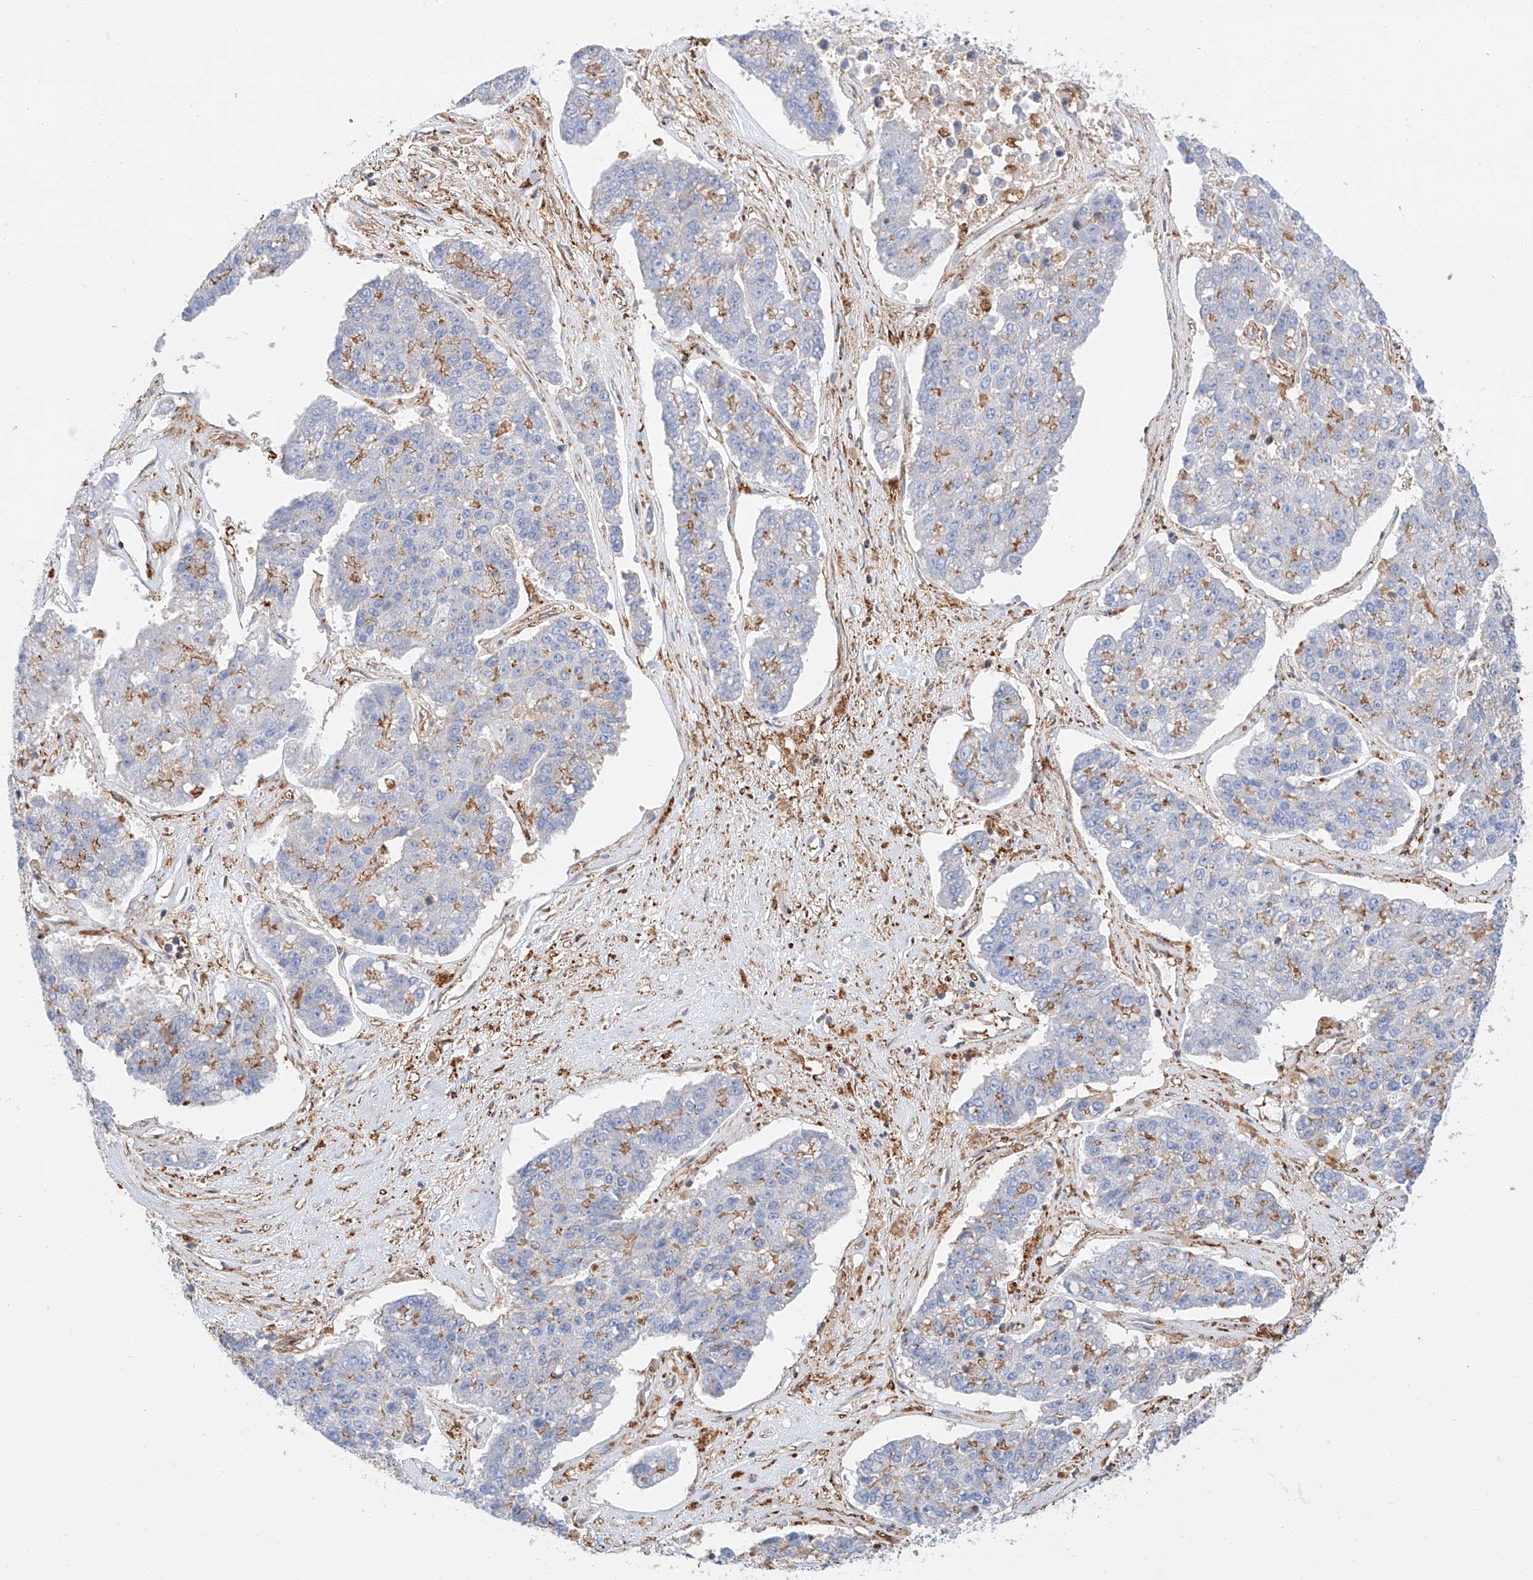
{"staining": {"intensity": "moderate", "quantity": "<25%", "location": "cytoplasmic/membranous"}, "tissue": "pancreatic cancer", "cell_type": "Tumor cells", "image_type": "cancer", "snomed": [{"axis": "morphology", "description": "Adenocarcinoma, NOS"}, {"axis": "topography", "description": "Pancreas"}], "caption": "A high-resolution image shows immunohistochemistry (IHC) staining of adenocarcinoma (pancreatic), which reveals moderate cytoplasmic/membranous positivity in about <25% of tumor cells.", "gene": "HAUS4", "patient": {"sex": "male", "age": 50}}